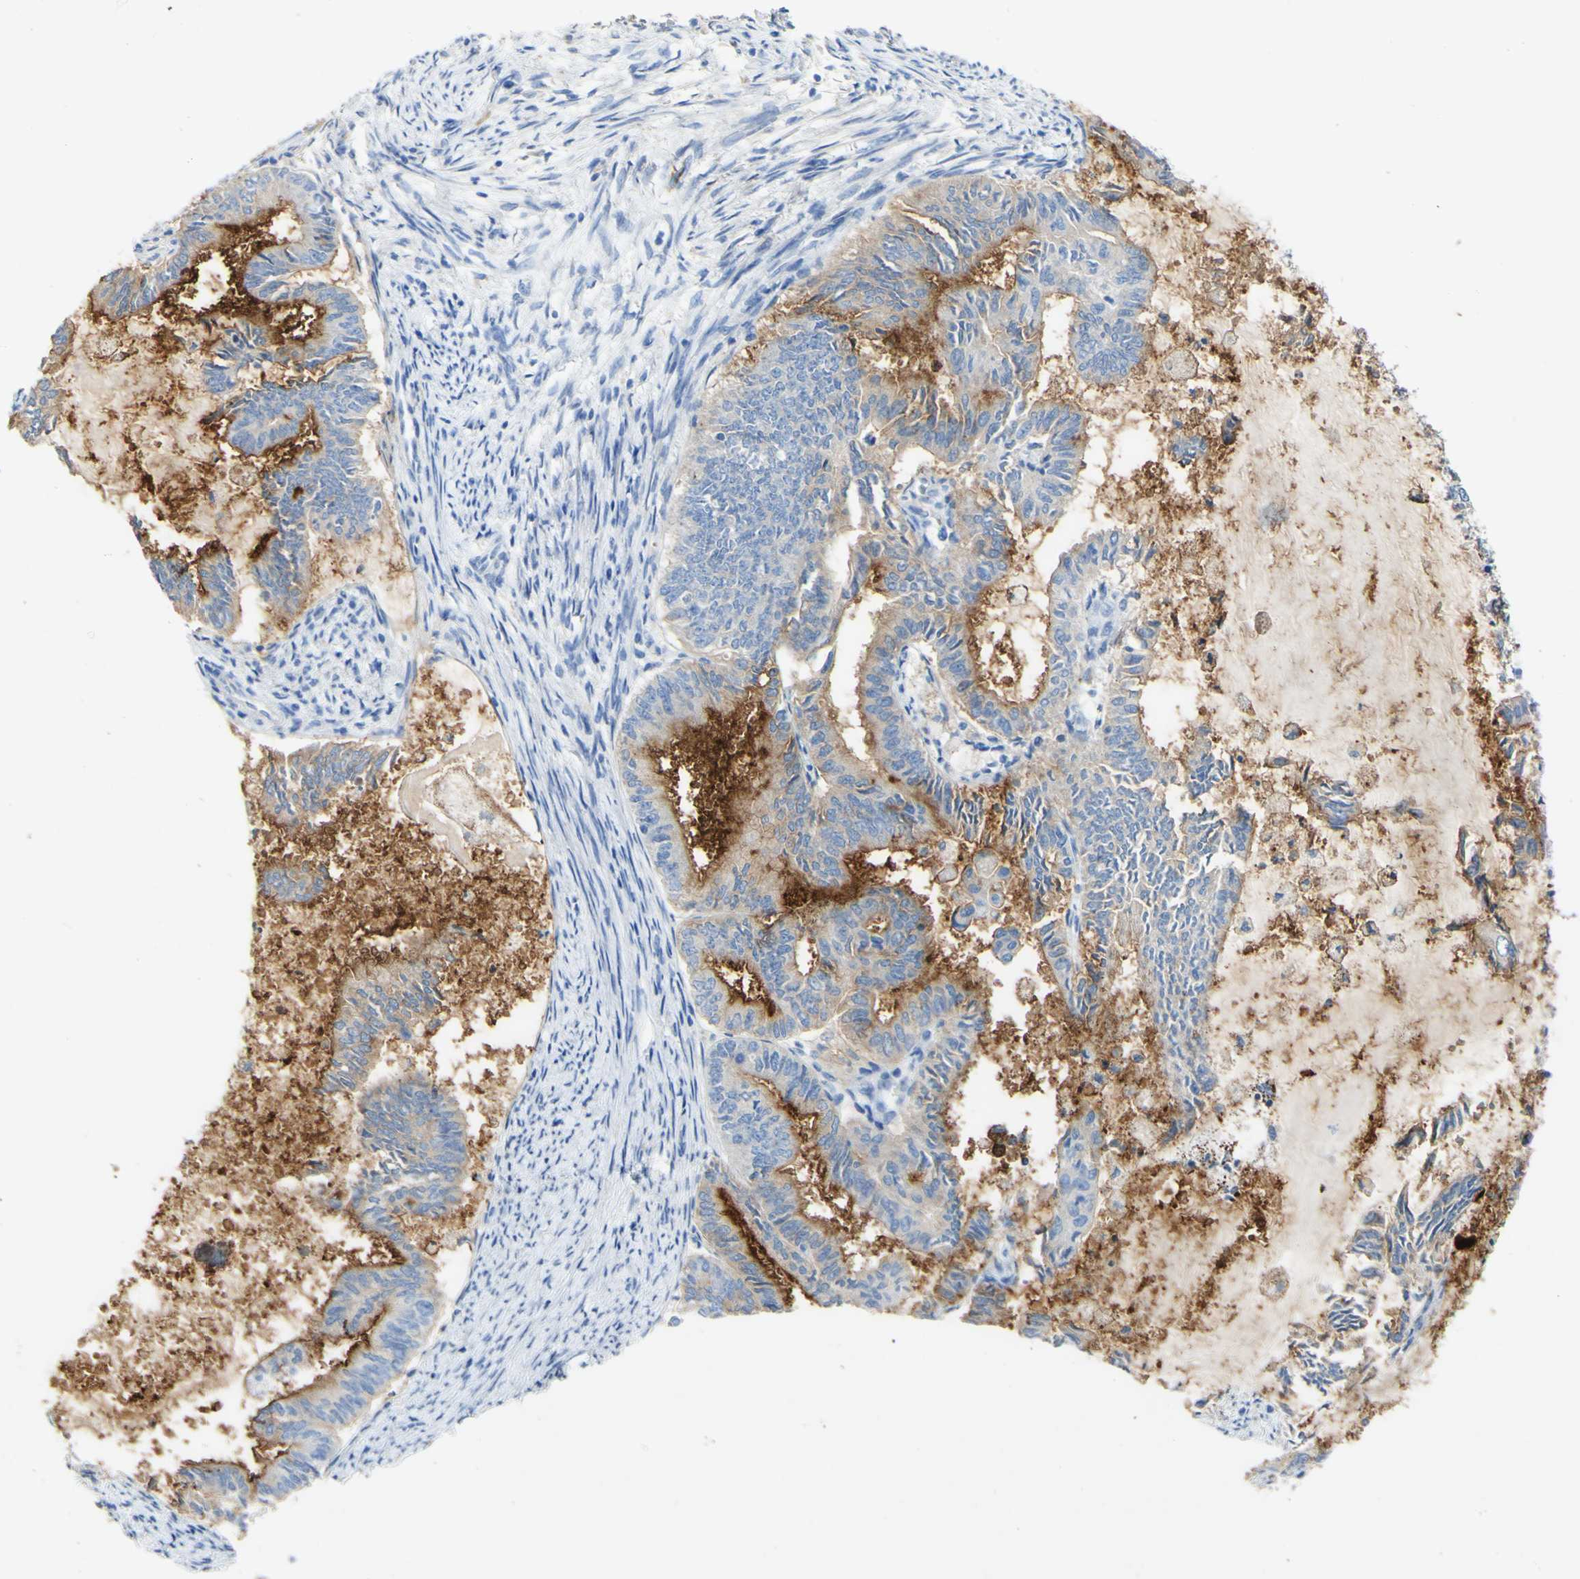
{"staining": {"intensity": "moderate", "quantity": ">75%", "location": "cytoplasmic/membranous"}, "tissue": "endometrial cancer", "cell_type": "Tumor cells", "image_type": "cancer", "snomed": [{"axis": "morphology", "description": "Adenocarcinoma, NOS"}, {"axis": "topography", "description": "Endometrium"}], "caption": "Immunohistochemical staining of human endometrial cancer (adenocarcinoma) shows medium levels of moderate cytoplasmic/membranous staining in approximately >75% of tumor cells.", "gene": "FGF4", "patient": {"sex": "female", "age": 86}}